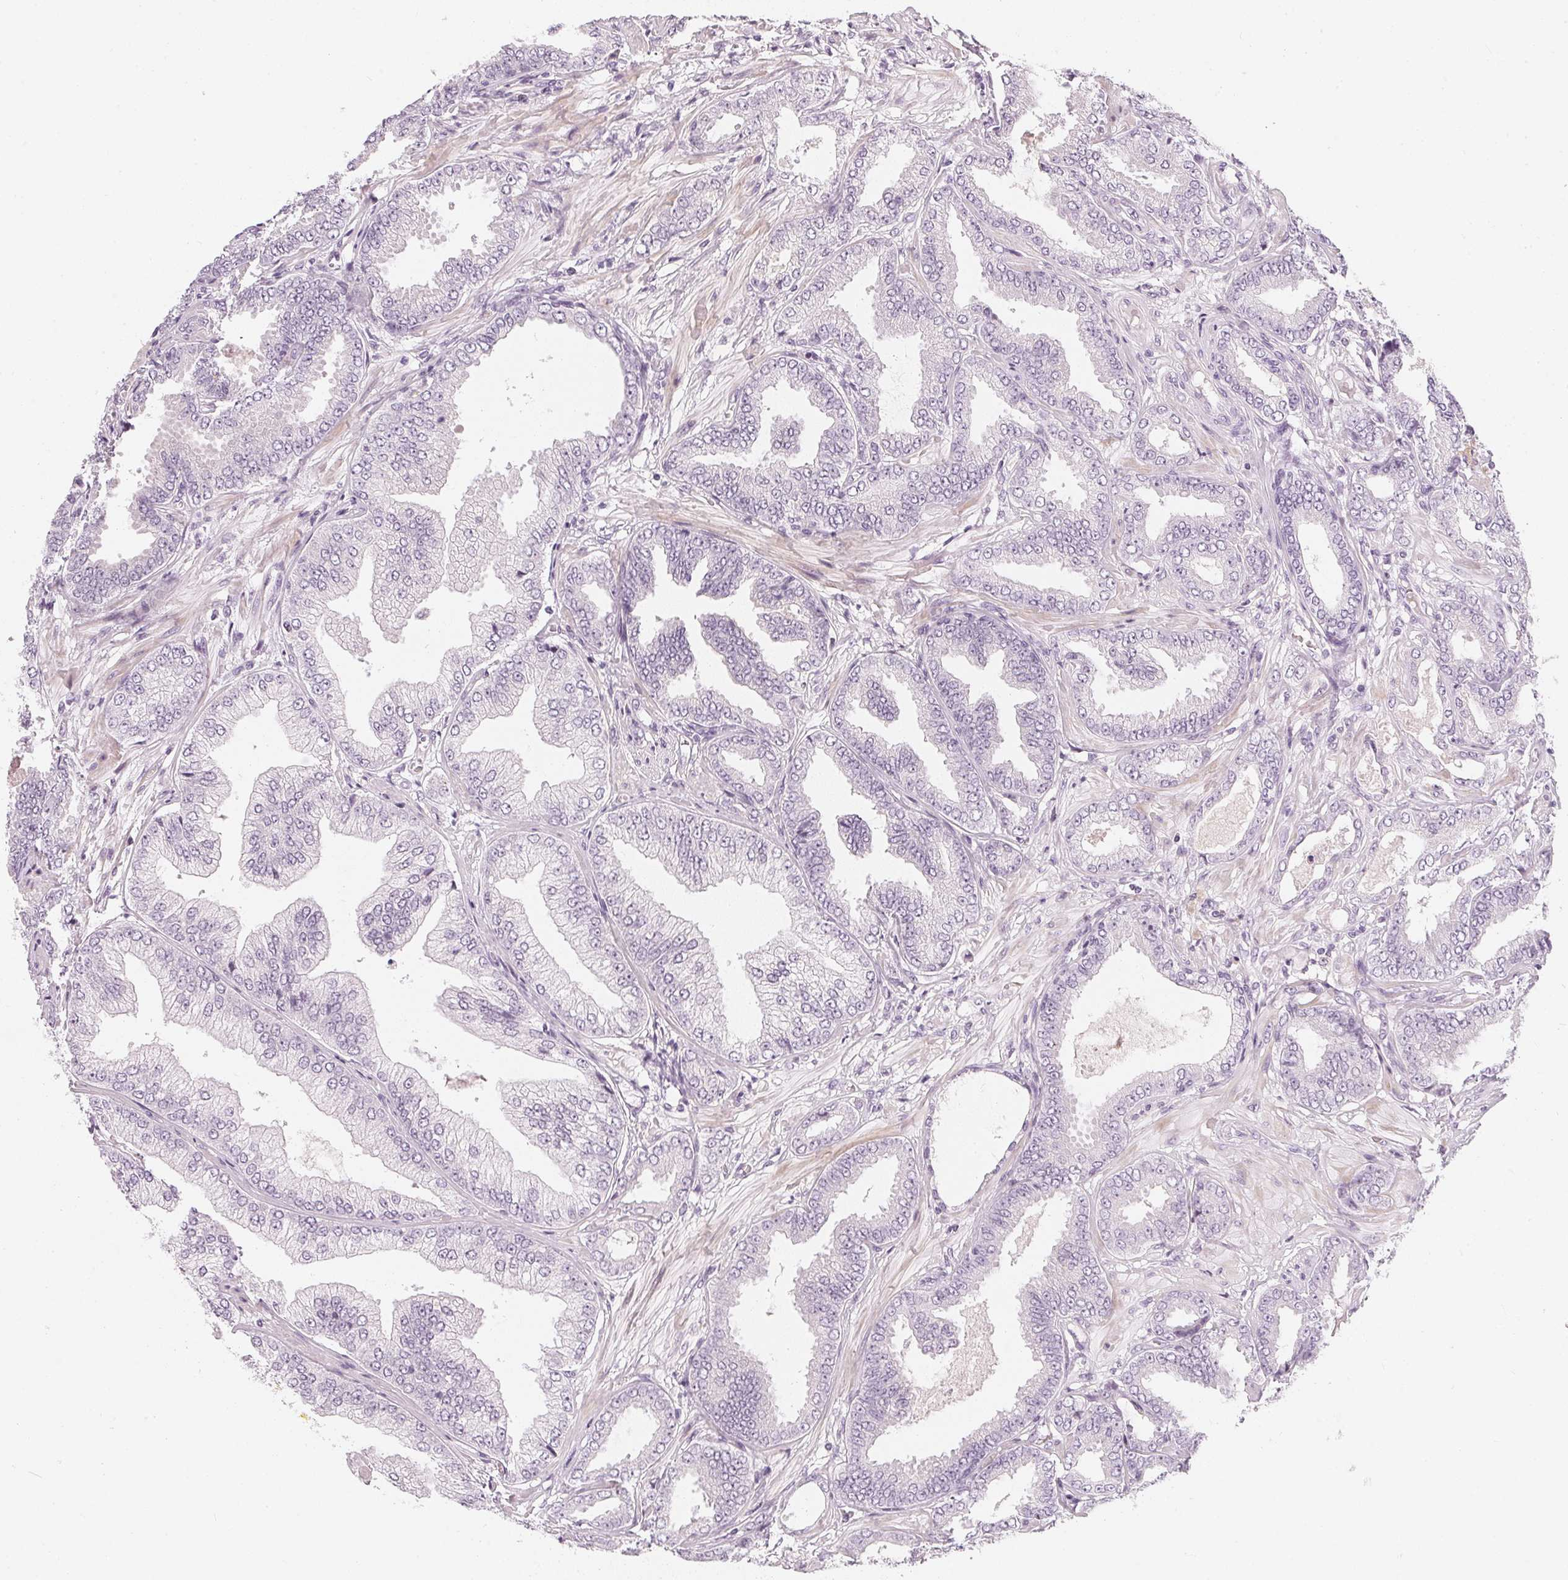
{"staining": {"intensity": "negative", "quantity": "none", "location": "none"}, "tissue": "prostate cancer", "cell_type": "Tumor cells", "image_type": "cancer", "snomed": [{"axis": "morphology", "description": "Adenocarcinoma, Low grade"}, {"axis": "topography", "description": "Prostate"}], "caption": "The micrograph exhibits no significant expression in tumor cells of prostate adenocarcinoma (low-grade).", "gene": "CHST4", "patient": {"sex": "male", "age": 55}}